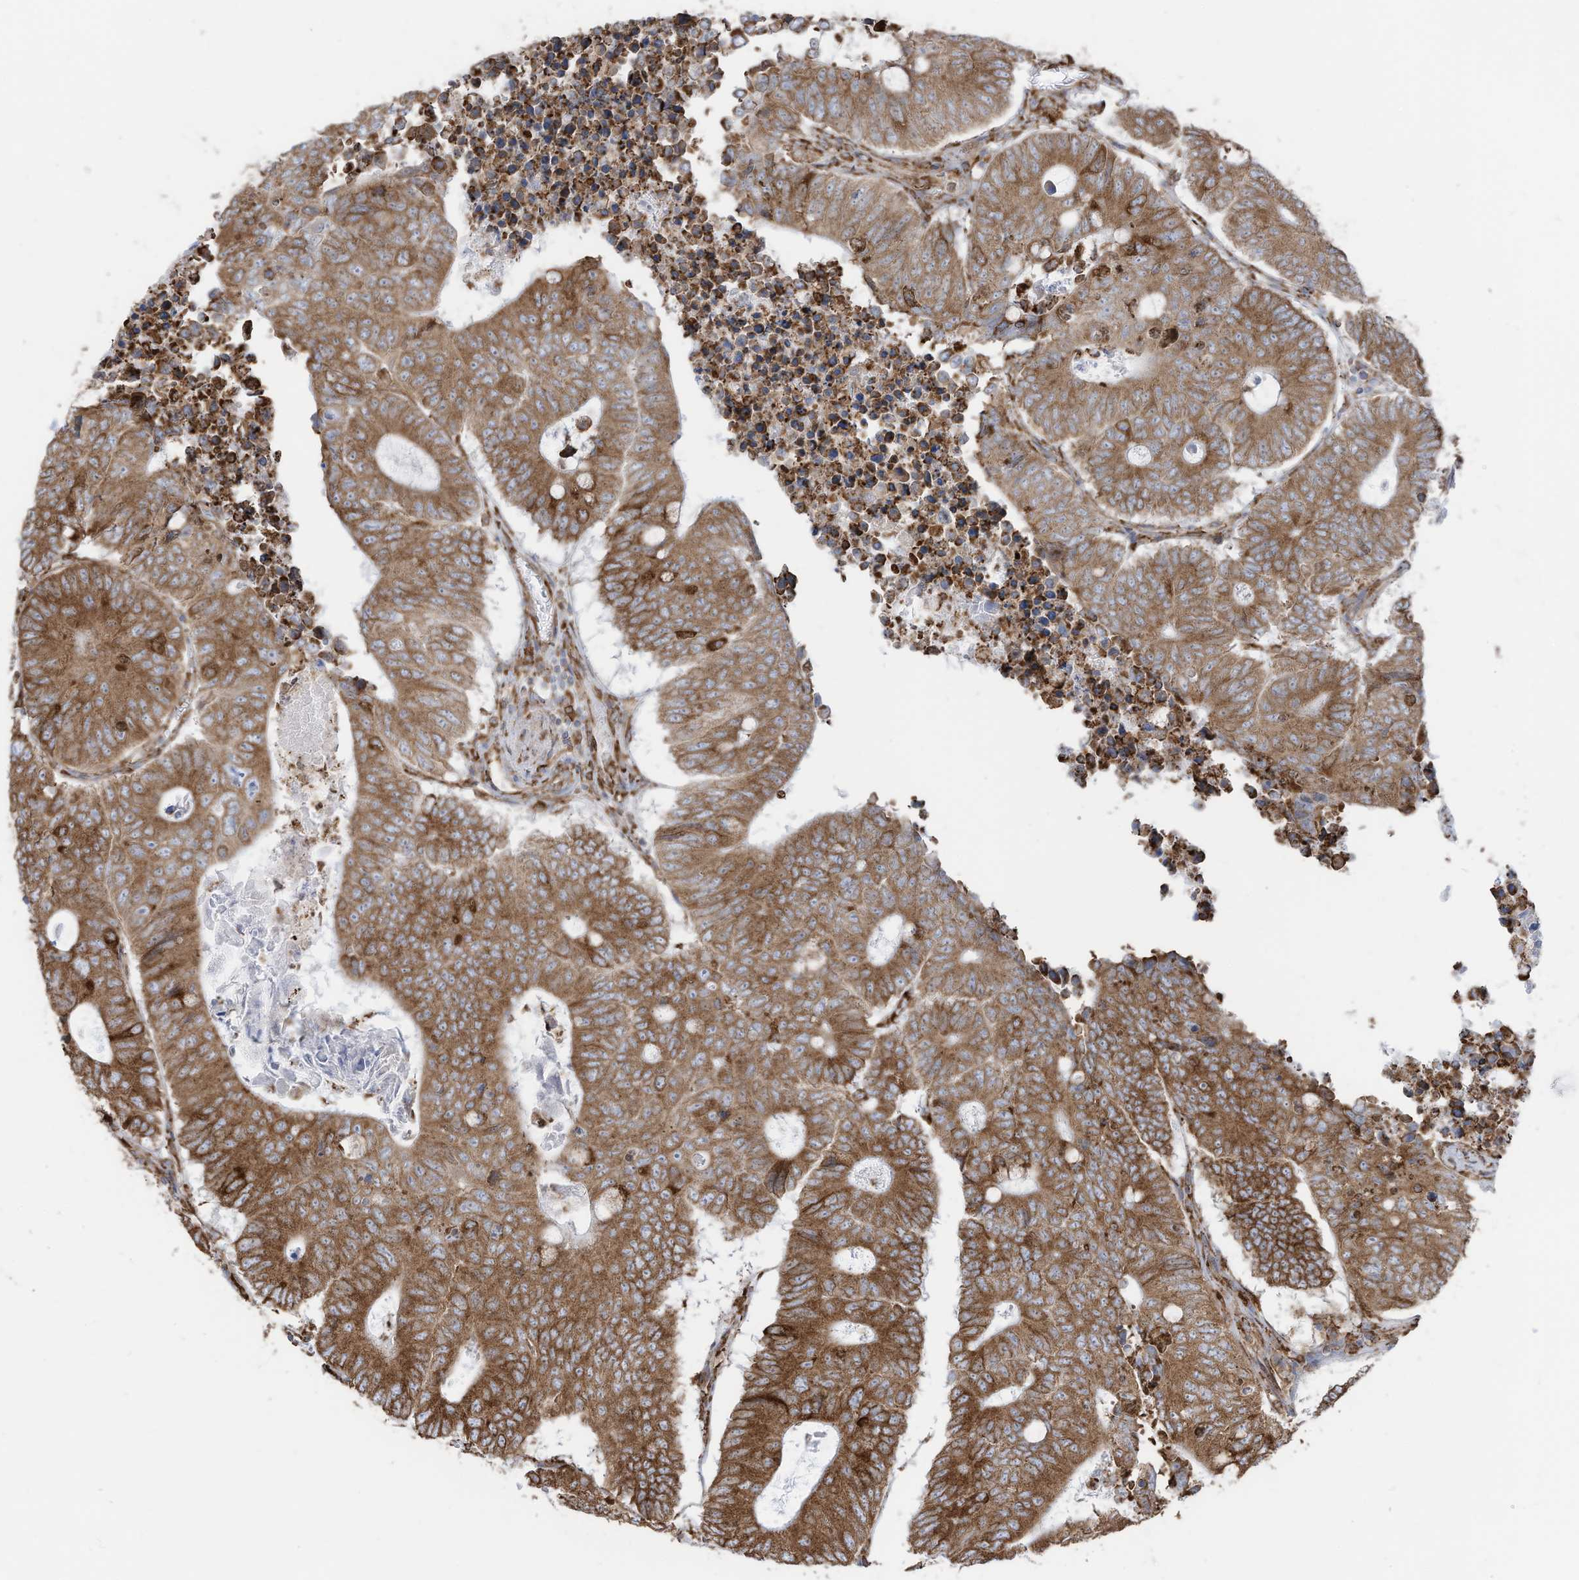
{"staining": {"intensity": "moderate", "quantity": ">75%", "location": "cytoplasmic/membranous"}, "tissue": "colorectal cancer", "cell_type": "Tumor cells", "image_type": "cancer", "snomed": [{"axis": "morphology", "description": "Adenocarcinoma, NOS"}, {"axis": "topography", "description": "Colon"}], "caption": "Colorectal adenocarcinoma stained with a protein marker demonstrates moderate staining in tumor cells.", "gene": "ZNF354C", "patient": {"sex": "male", "age": 87}}